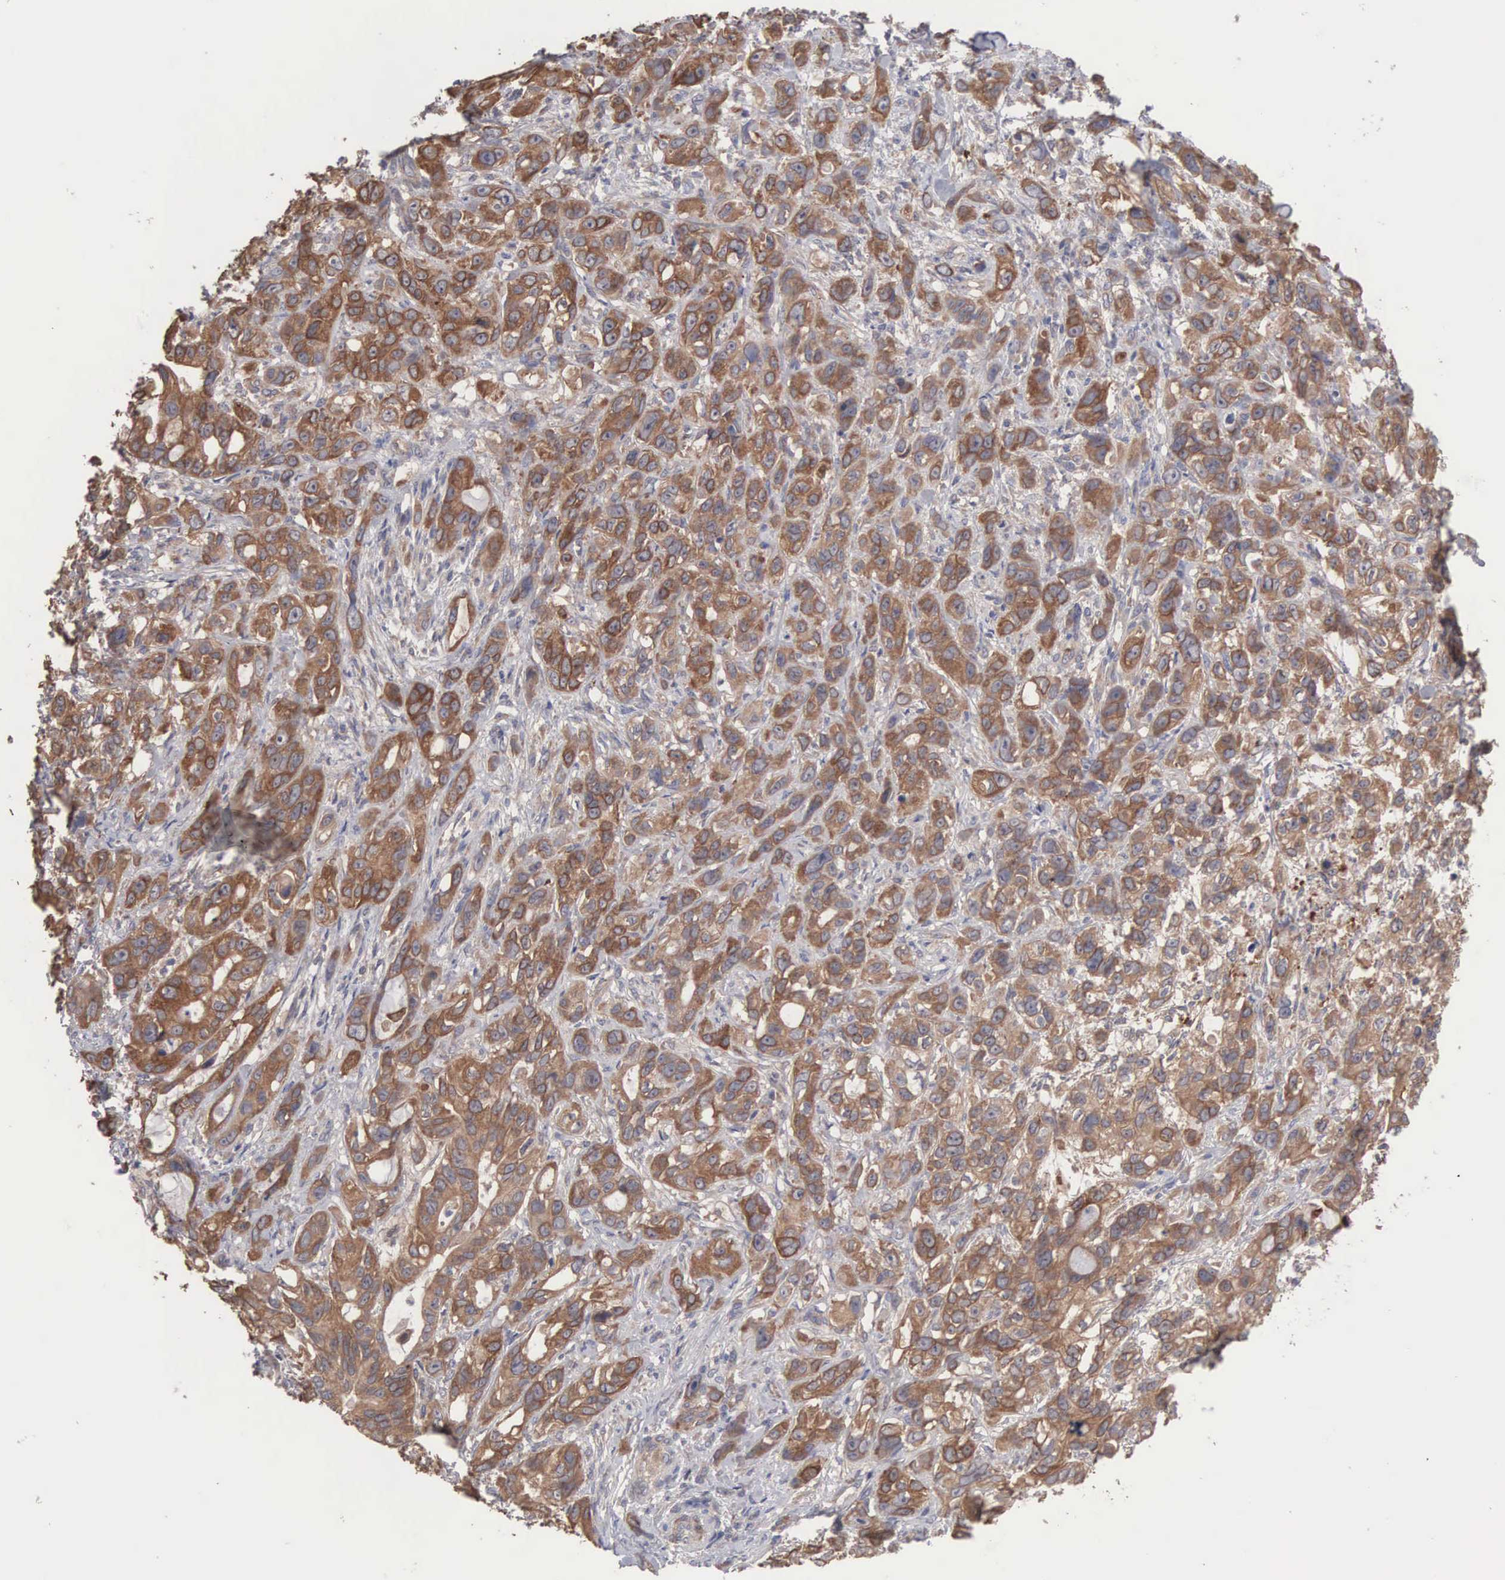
{"staining": {"intensity": "strong", "quantity": ">75%", "location": "cytoplasmic/membranous"}, "tissue": "stomach cancer", "cell_type": "Tumor cells", "image_type": "cancer", "snomed": [{"axis": "morphology", "description": "Adenocarcinoma, NOS"}, {"axis": "topography", "description": "Stomach, upper"}], "caption": "IHC of human stomach cancer exhibits high levels of strong cytoplasmic/membranous staining in approximately >75% of tumor cells.", "gene": "INF2", "patient": {"sex": "male", "age": 47}}